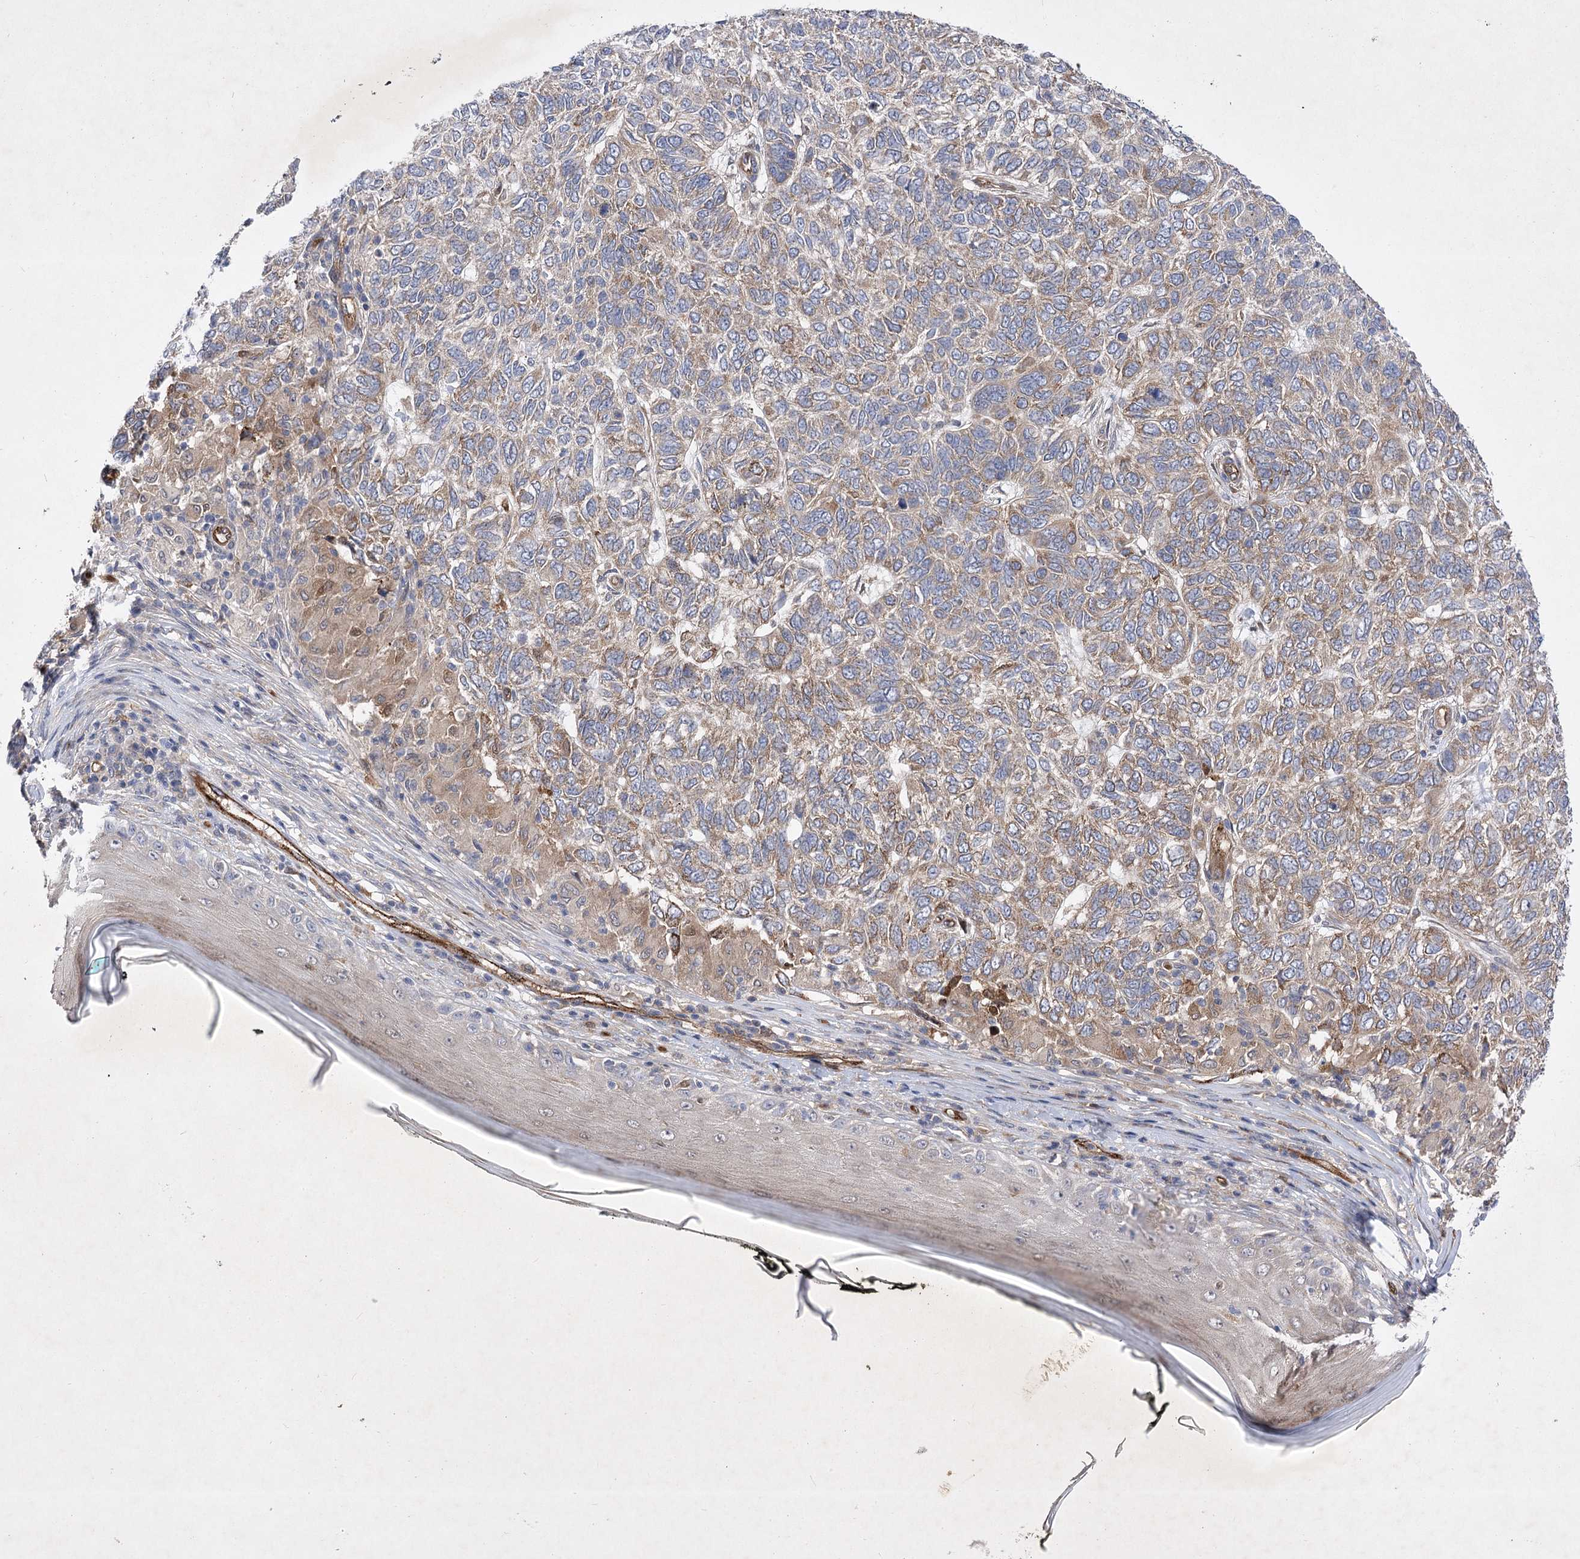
{"staining": {"intensity": "weak", "quantity": ">75%", "location": "cytoplasmic/membranous"}, "tissue": "skin cancer", "cell_type": "Tumor cells", "image_type": "cancer", "snomed": [{"axis": "morphology", "description": "Basal cell carcinoma"}, {"axis": "topography", "description": "Skin"}], "caption": "IHC of human skin basal cell carcinoma reveals low levels of weak cytoplasmic/membranous expression in about >75% of tumor cells. IHC stains the protein in brown and the nuclei are stained blue.", "gene": "ARHGAP31", "patient": {"sex": "female", "age": 65}}